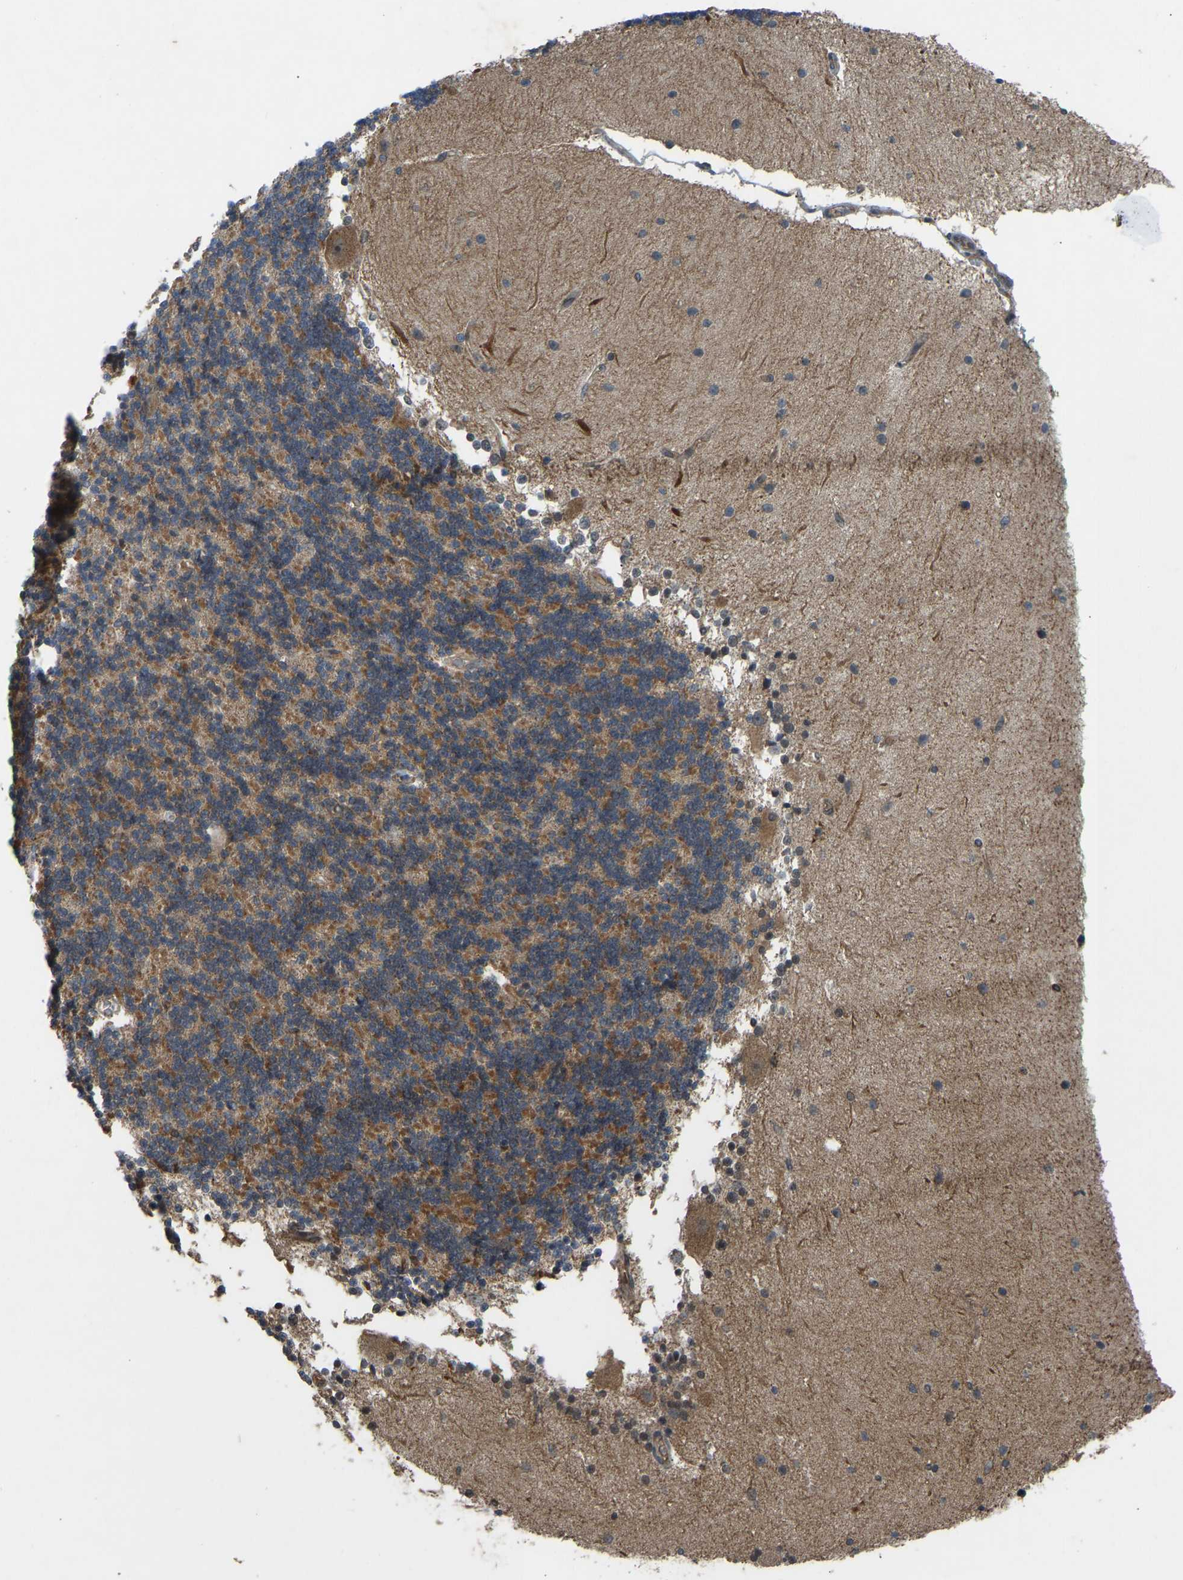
{"staining": {"intensity": "moderate", "quantity": "25%-75%", "location": "cytoplasmic/membranous"}, "tissue": "cerebellum", "cell_type": "Cells in granular layer", "image_type": "normal", "snomed": [{"axis": "morphology", "description": "Normal tissue, NOS"}, {"axis": "topography", "description": "Cerebellum"}], "caption": "An image of cerebellum stained for a protein displays moderate cytoplasmic/membranous brown staining in cells in granular layer. Immunohistochemistry stains the protein of interest in brown and the nuclei are stained blue.", "gene": "ZNF71", "patient": {"sex": "female", "age": 54}}